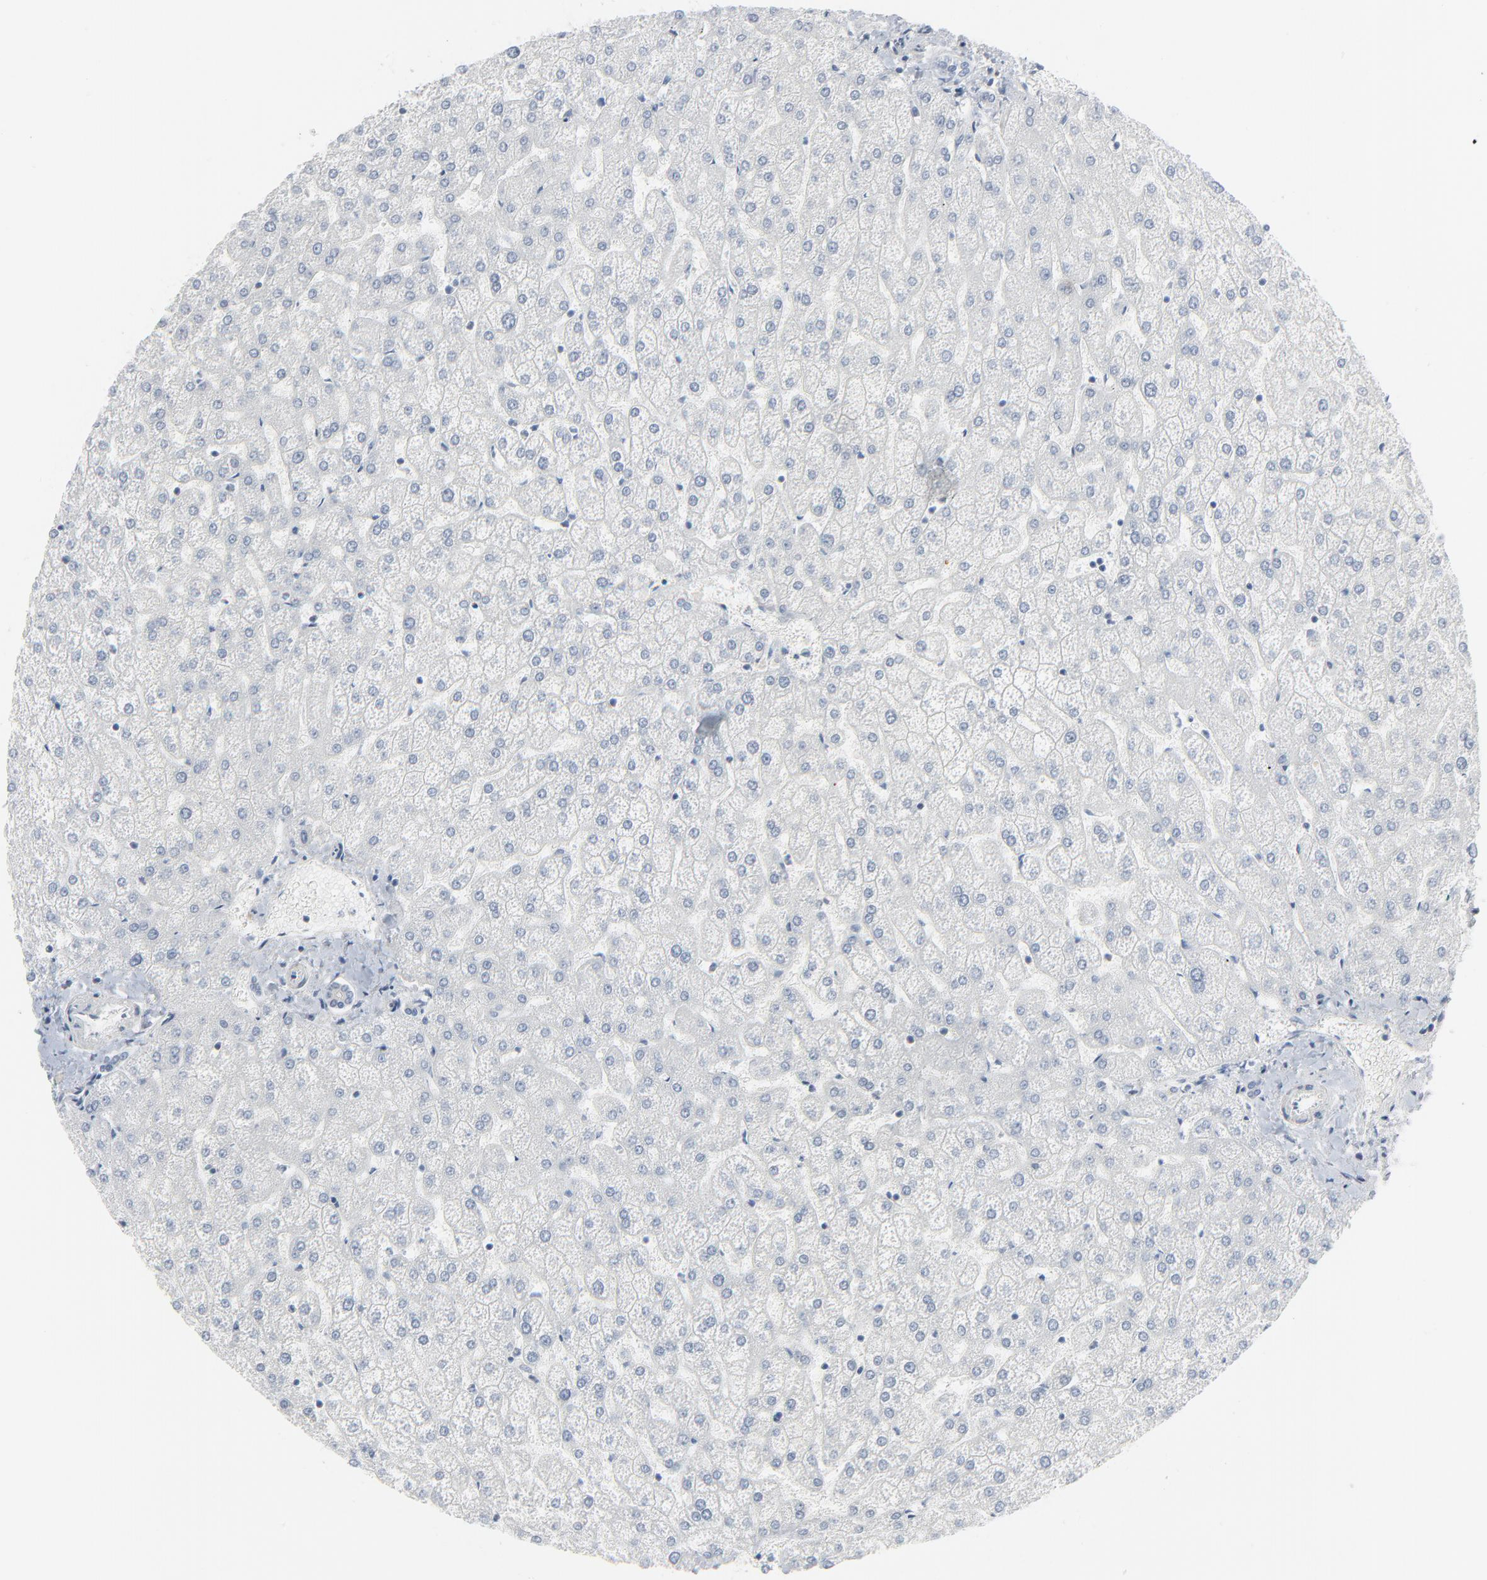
{"staining": {"intensity": "negative", "quantity": "none", "location": "none"}, "tissue": "liver", "cell_type": "Cholangiocytes", "image_type": "normal", "snomed": [{"axis": "morphology", "description": "Normal tissue, NOS"}, {"axis": "topography", "description": "Liver"}], "caption": "The immunohistochemistry photomicrograph has no significant expression in cholangiocytes of liver.", "gene": "OPTN", "patient": {"sex": "female", "age": 32}}